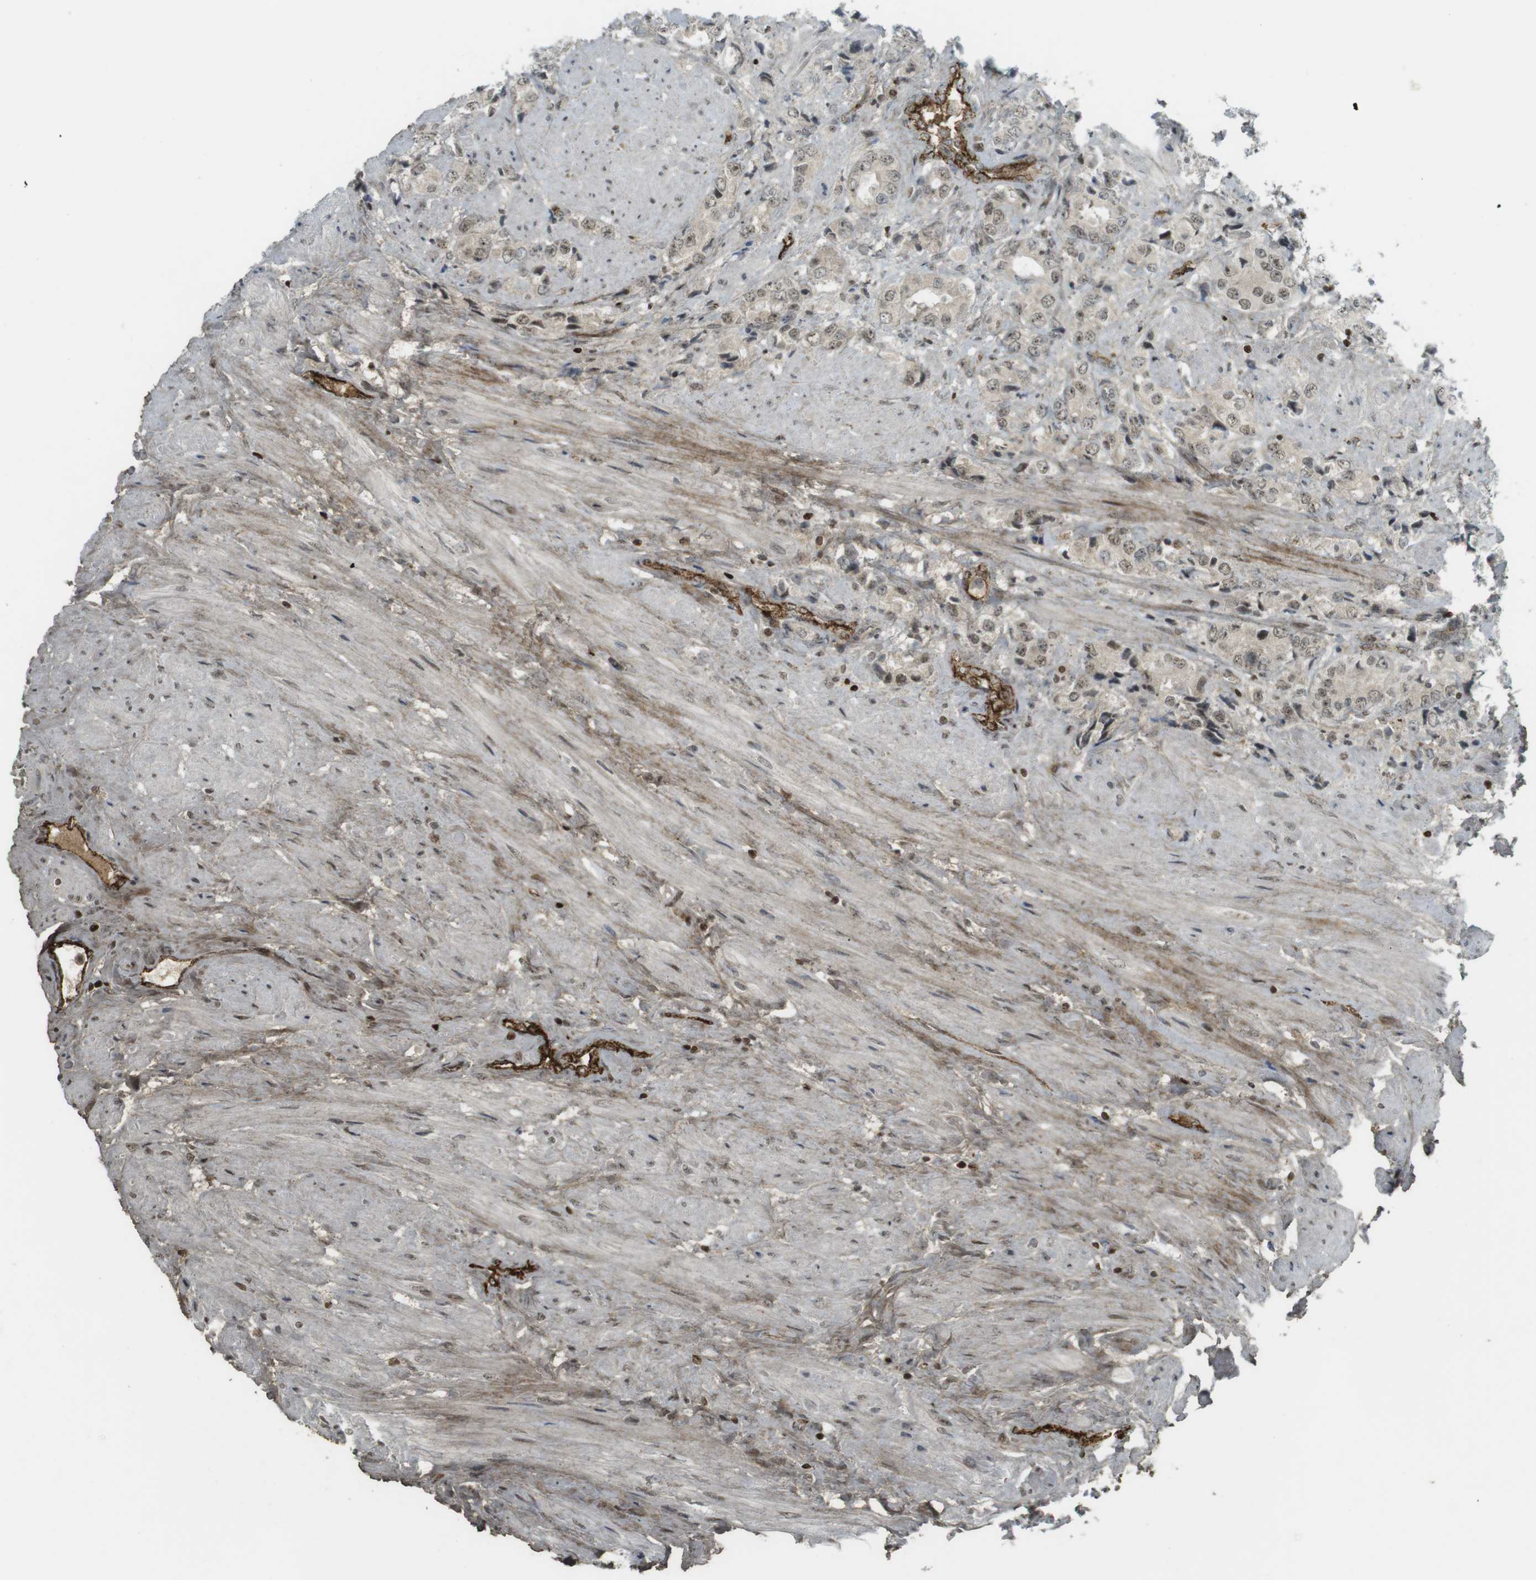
{"staining": {"intensity": "weak", "quantity": ">75%", "location": "cytoplasmic/membranous,nuclear"}, "tissue": "prostate cancer", "cell_type": "Tumor cells", "image_type": "cancer", "snomed": [{"axis": "morphology", "description": "Adenocarcinoma, High grade"}, {"axis": "topography", "description": "Prostate"}], "caption": "A brown stain labels weak cytoplasmic/membranous and nuclear positivity of a protein in prostate cancer (high-grade adenocarcinoma) tumor cells. Nuclei are stained in blue.", "gene": "PPP1R13B", "patient": {"sex": "male", "age": 61}}